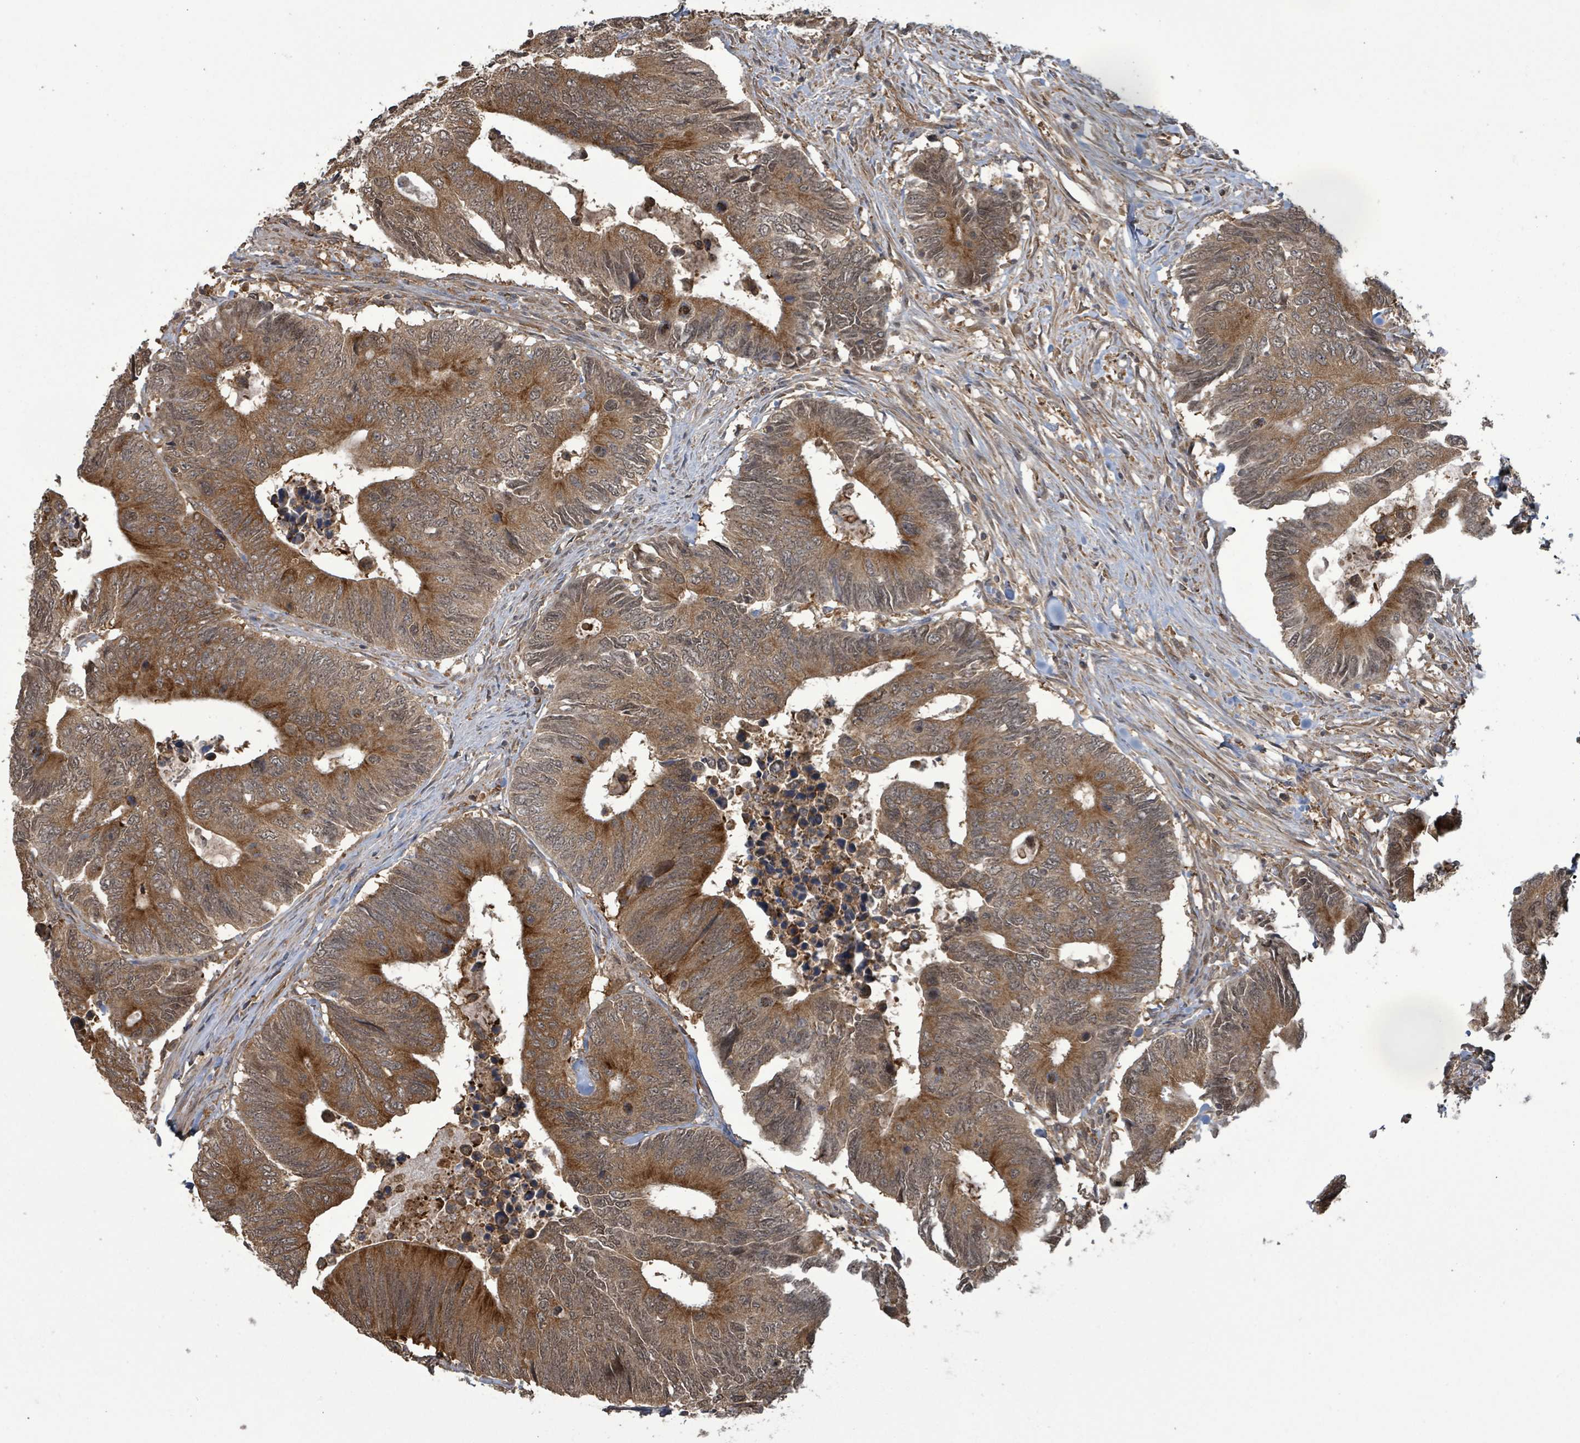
{"staining": {"intensity": "strong", "quantity": ">75%", "location": "cytoplasmic/membranous"}, "tissue": "colorectal cancer", "cell_type": "Tumor cells", "image_type": "cancer", "snomed": [{"axis": "morphology", "description": "Adenocarcinoma, NOS"}, {"axis": "topography", "description": "Colon"}], "caption": "Human colorectal cancer (adenocarcinoma) stained with a brown dye shows strong cytoplasmic/membranous positive positivity in approximately >75% of tumor cells.", "gene": "KLC1", "patient": {"sex": "male", "age": 87}}